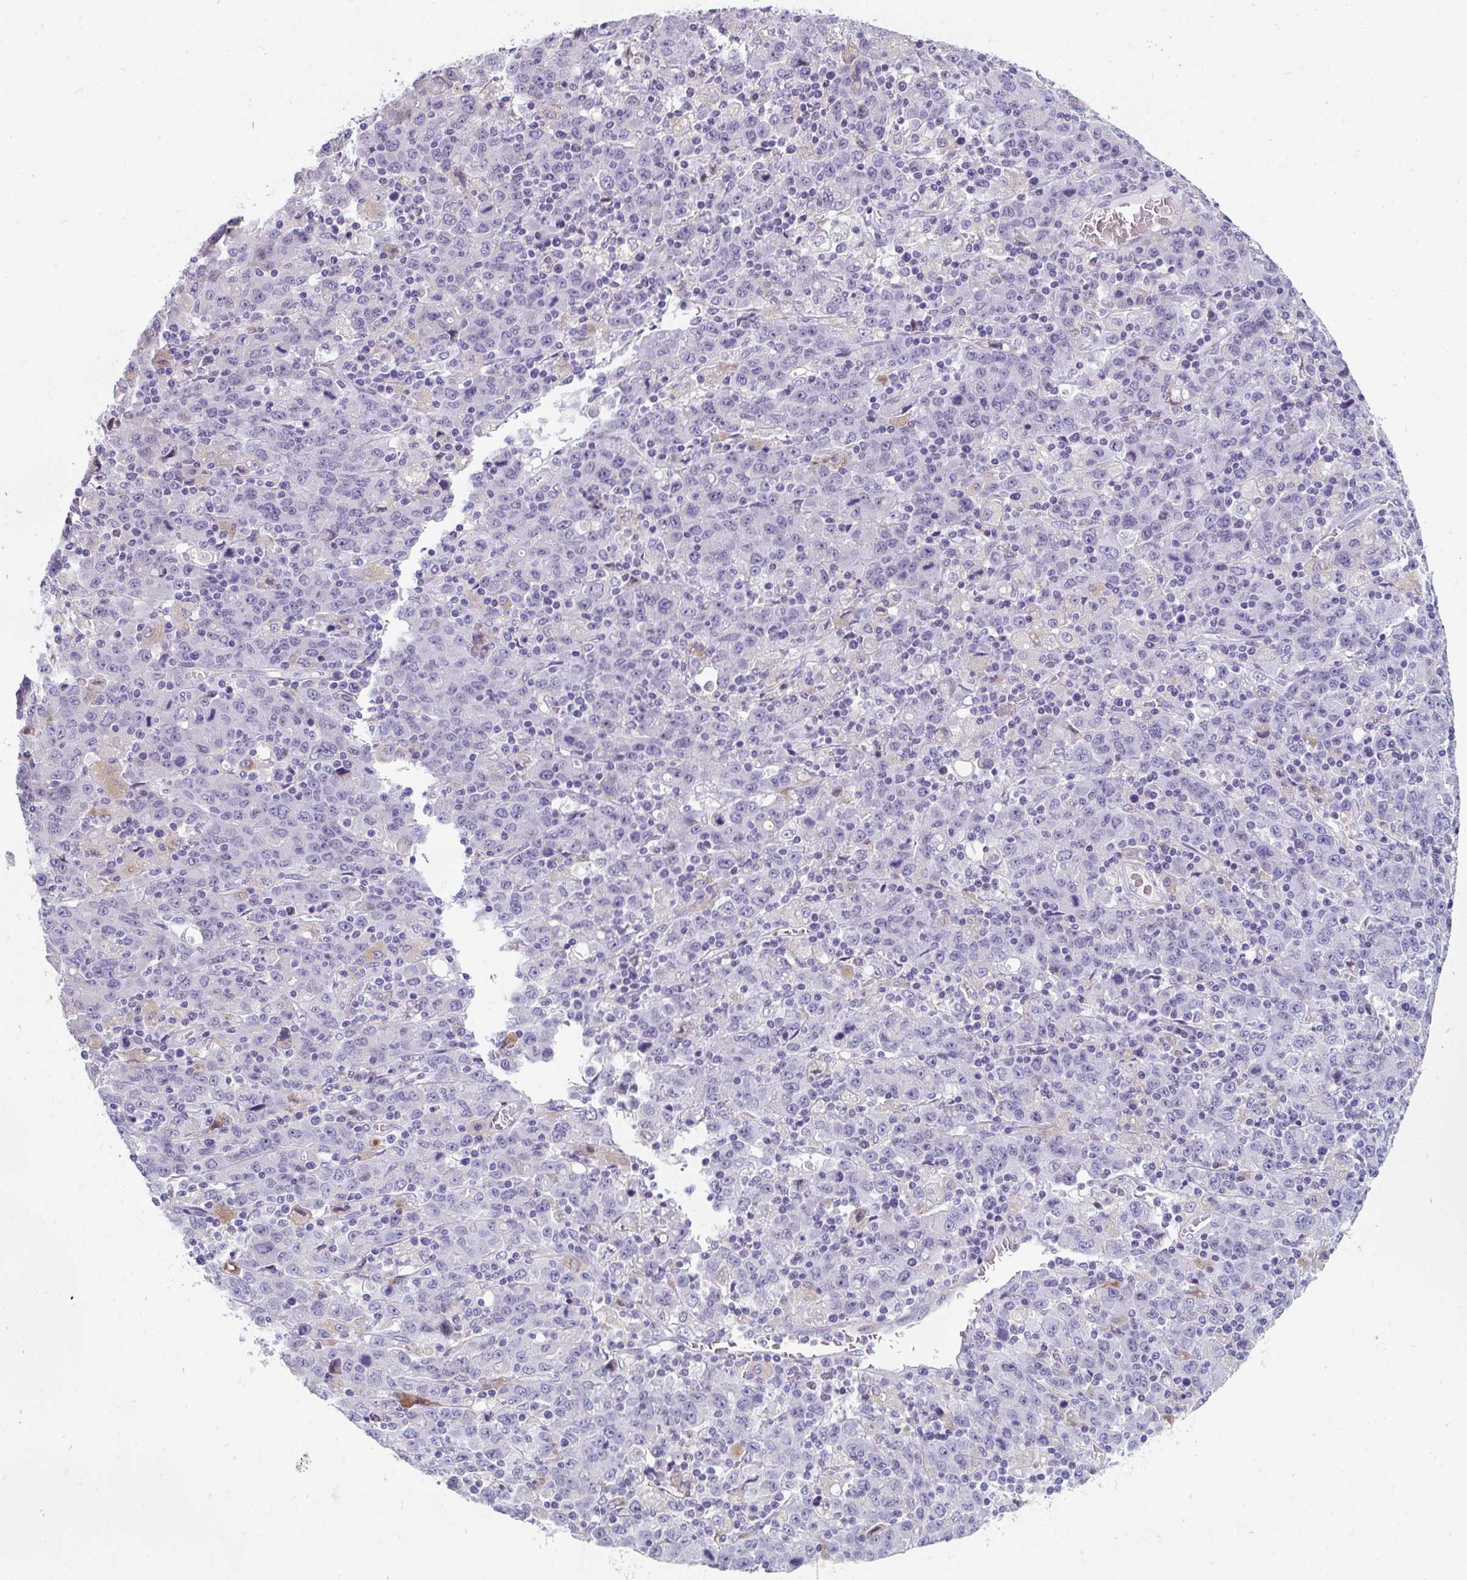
{"staining": {"intensity": "negative", "quantity": "none", "location": "none"}, "tissue": "stomach cancer", "cell_type": "Tumor cells", "image_type": "cancer", "snomed": [{"axis": "morphology", "description": "Adenocarcinoma, NOS"}, {"axis": "topography", "description": "Stomach, upper"}], "caption": "This is an IHC histopathology image of adenocarcinoma (stomach). There is no expression in tumor cells.", "gene": "EIF1AD", "patient": {"sex": "male", "age": 69}}